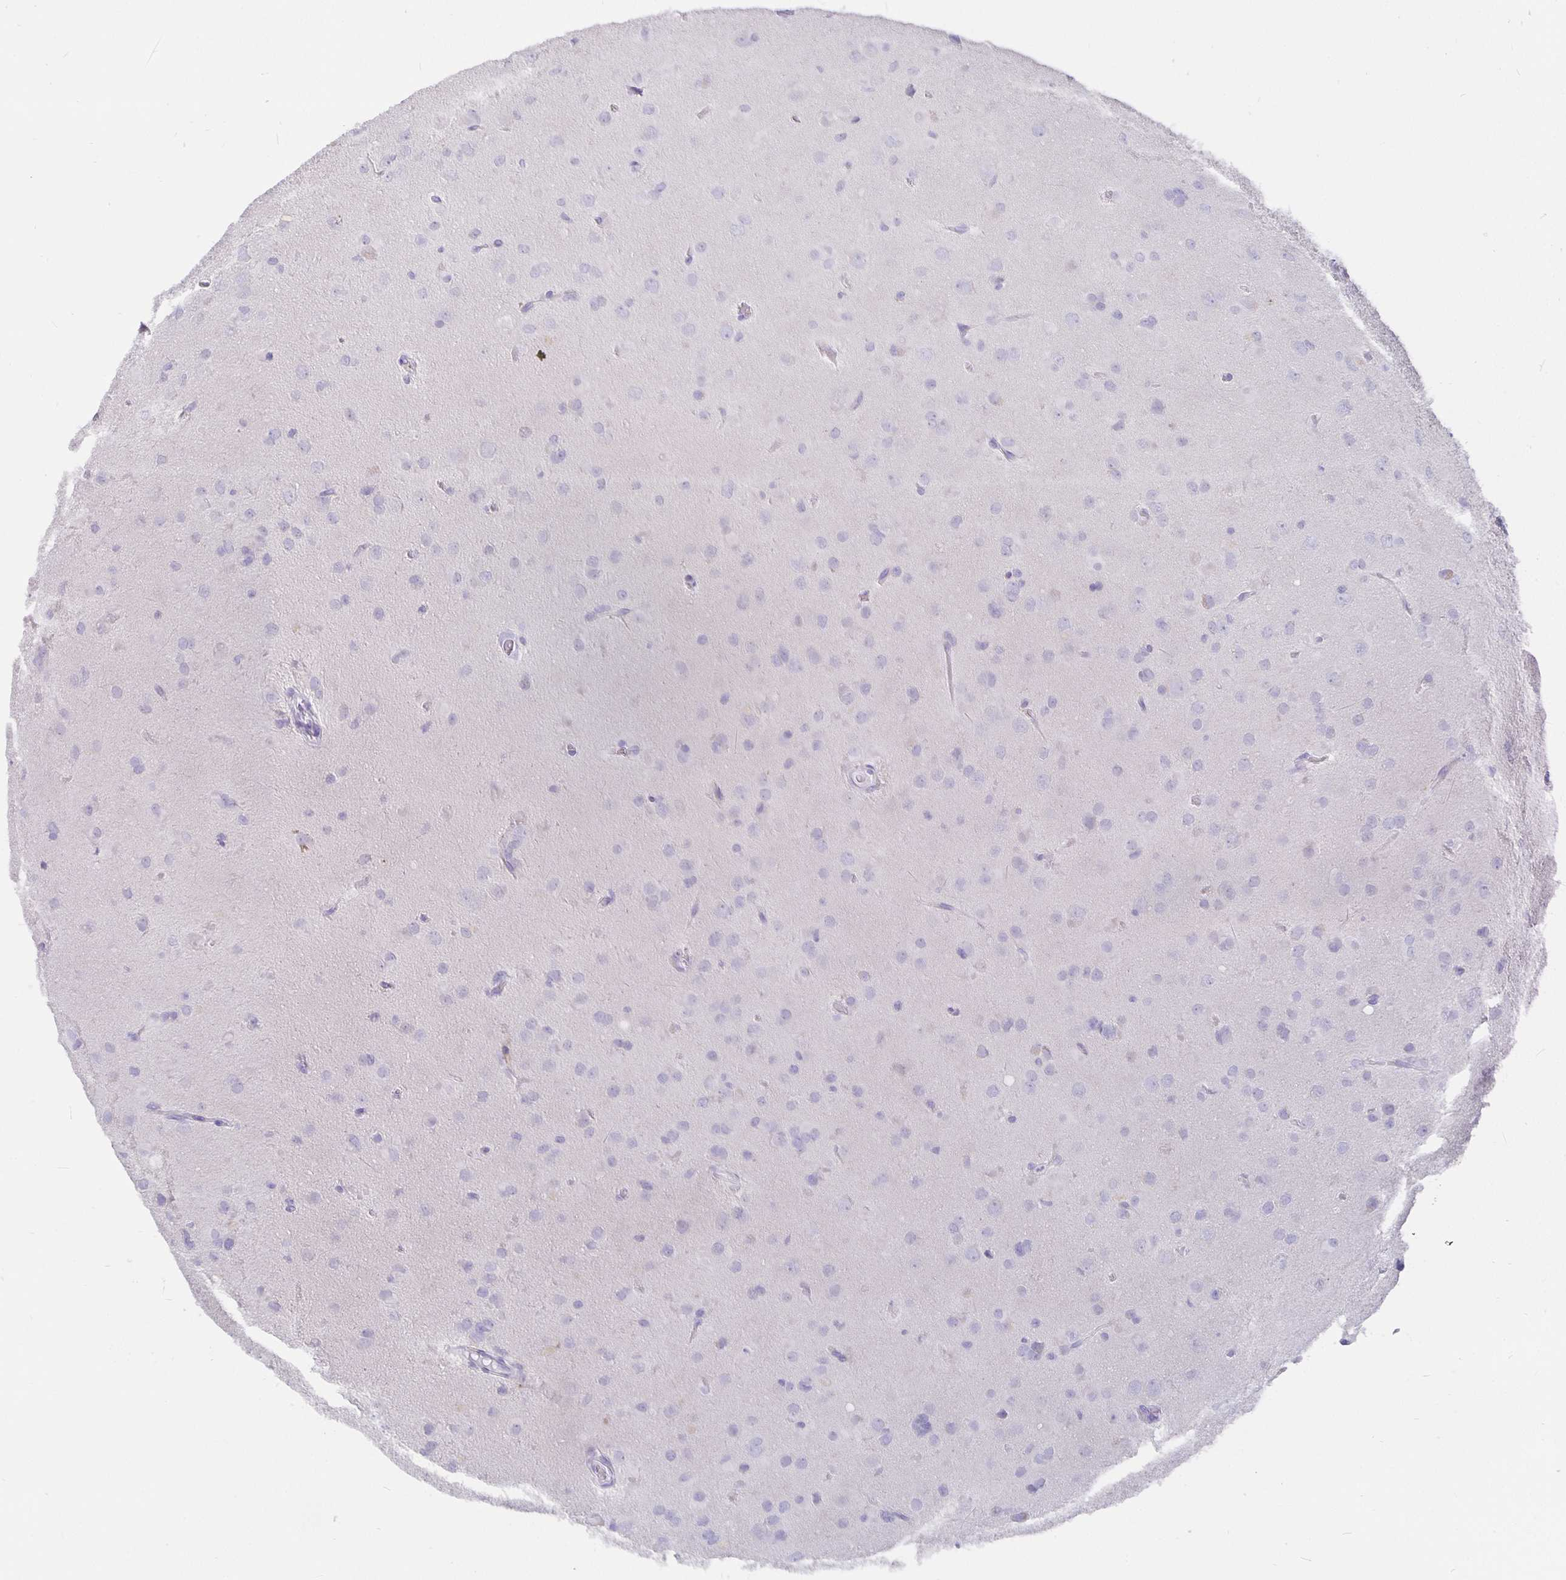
{"staining": {"intensity": "negative", "quantity": "none", "location": "none"}, "tissue": "glioma", "cell_type": "Tumor cells", "image_type": "cancer", "snomed": [{"axis": "morphology", "description": "Glioma, malignant, Low grade"}, {"axis": "topography", "description": "Brain"}], "caption": "Immunohistochemical staining of malignant glioma (low-grade) shows no significant positivity in tumor cells. (DAB (3,3'-diaminobenzidine) IHC visualized using brightfield microscopy, high magnification).", "gene": "CFAP74", "patient": {"sex": "male", "age": 58}}